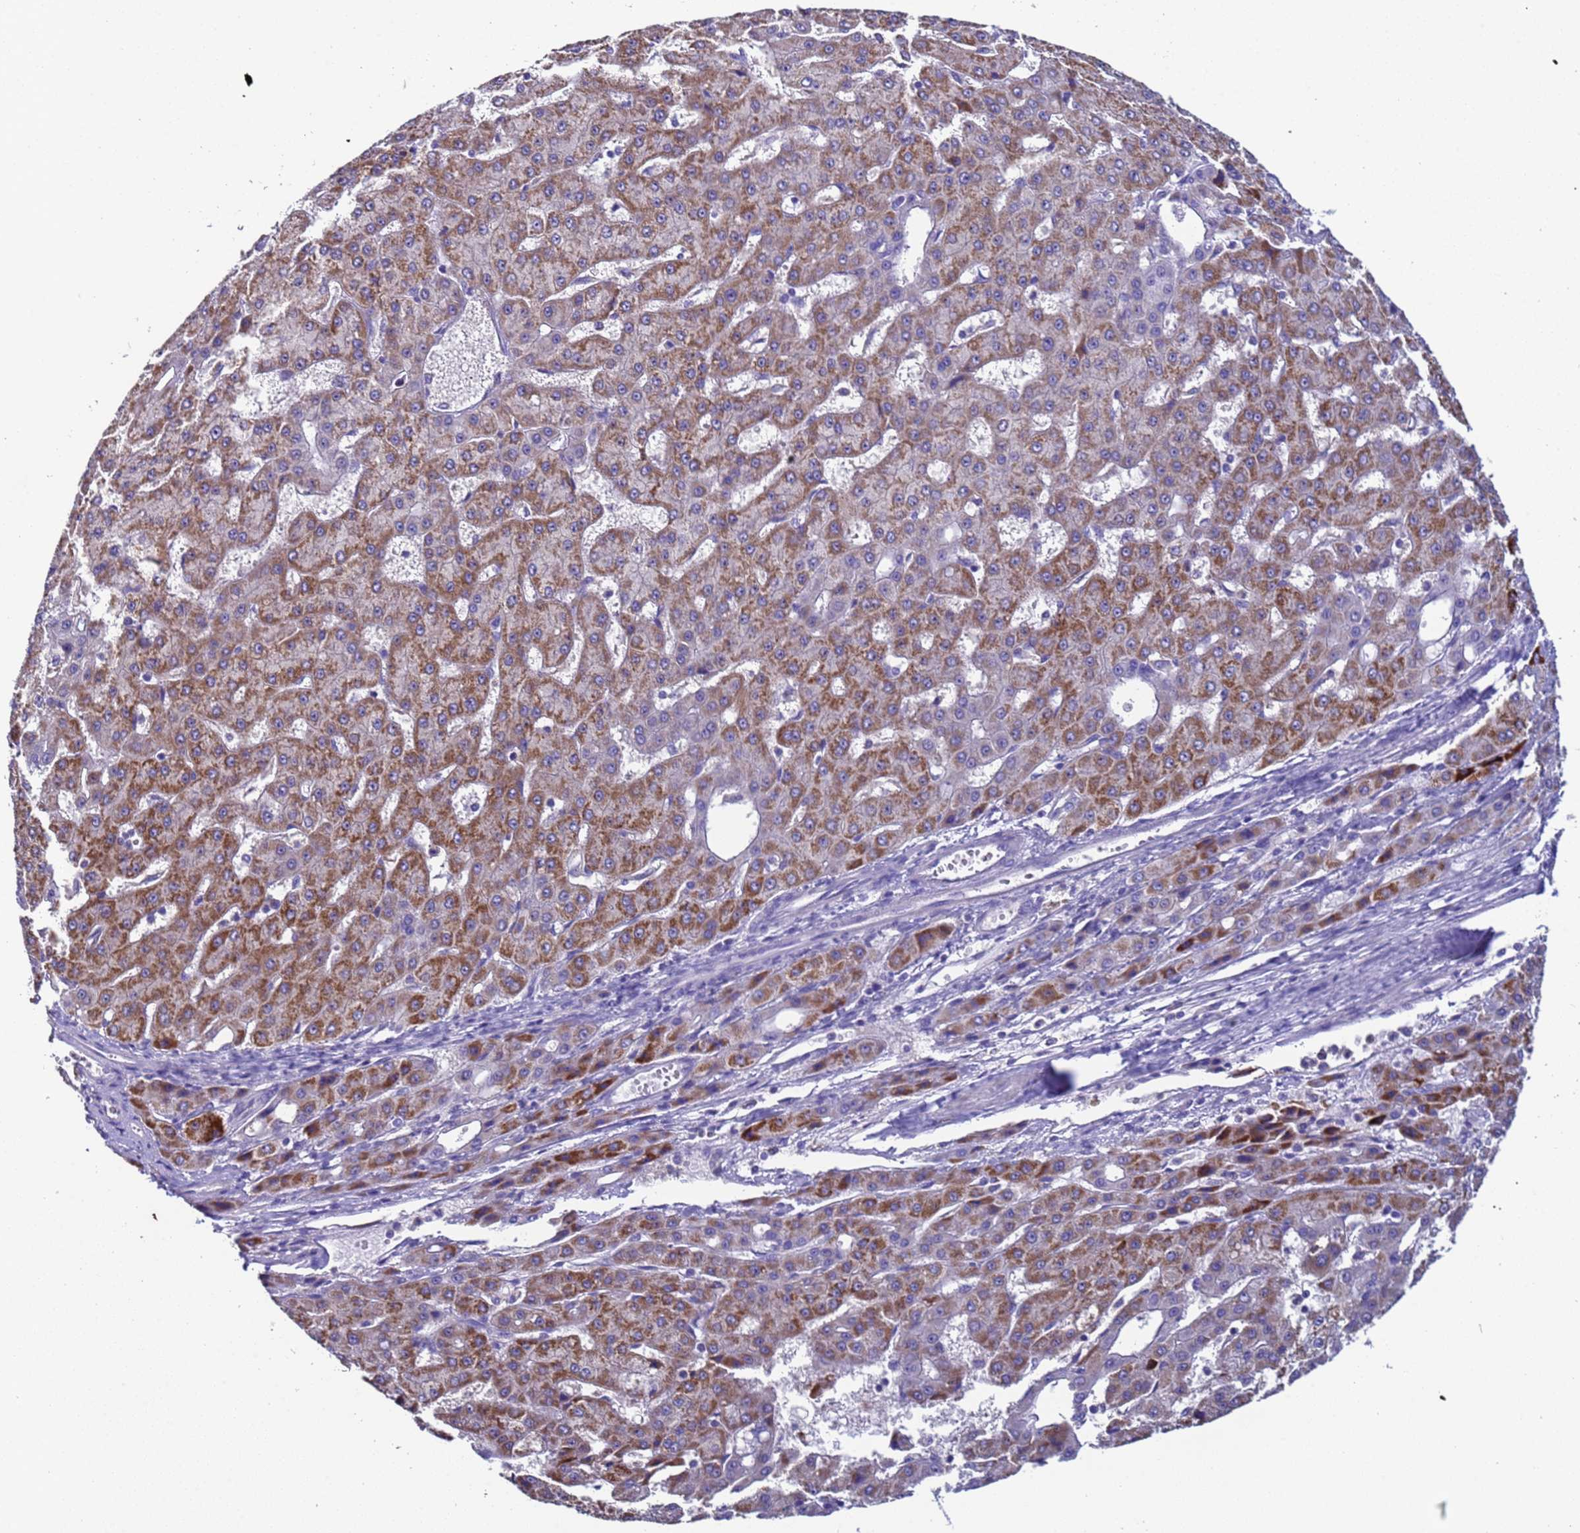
{"staining": {"intensity": "strong", "quantity": "25%-75%", "location": "cytoplasmic/membranous"}, "tissue": "liver cancer", "cell_type": "Tumor cells", "image_type": "cancer", "snomed": [{"axis": "morphology", "description": "Carcinoma, Hepatocellular, NOS"}, {"axis": "topography", "description": "Liver"}], "caption": "Strong cytoplasmic/membranous protein expression is present in approximately 25%-75% of tumor cells in liver cancer (hepatocellular carcinoma).", "gene": "ZNF248", "patient": {"sex": "male", "age": 47}}